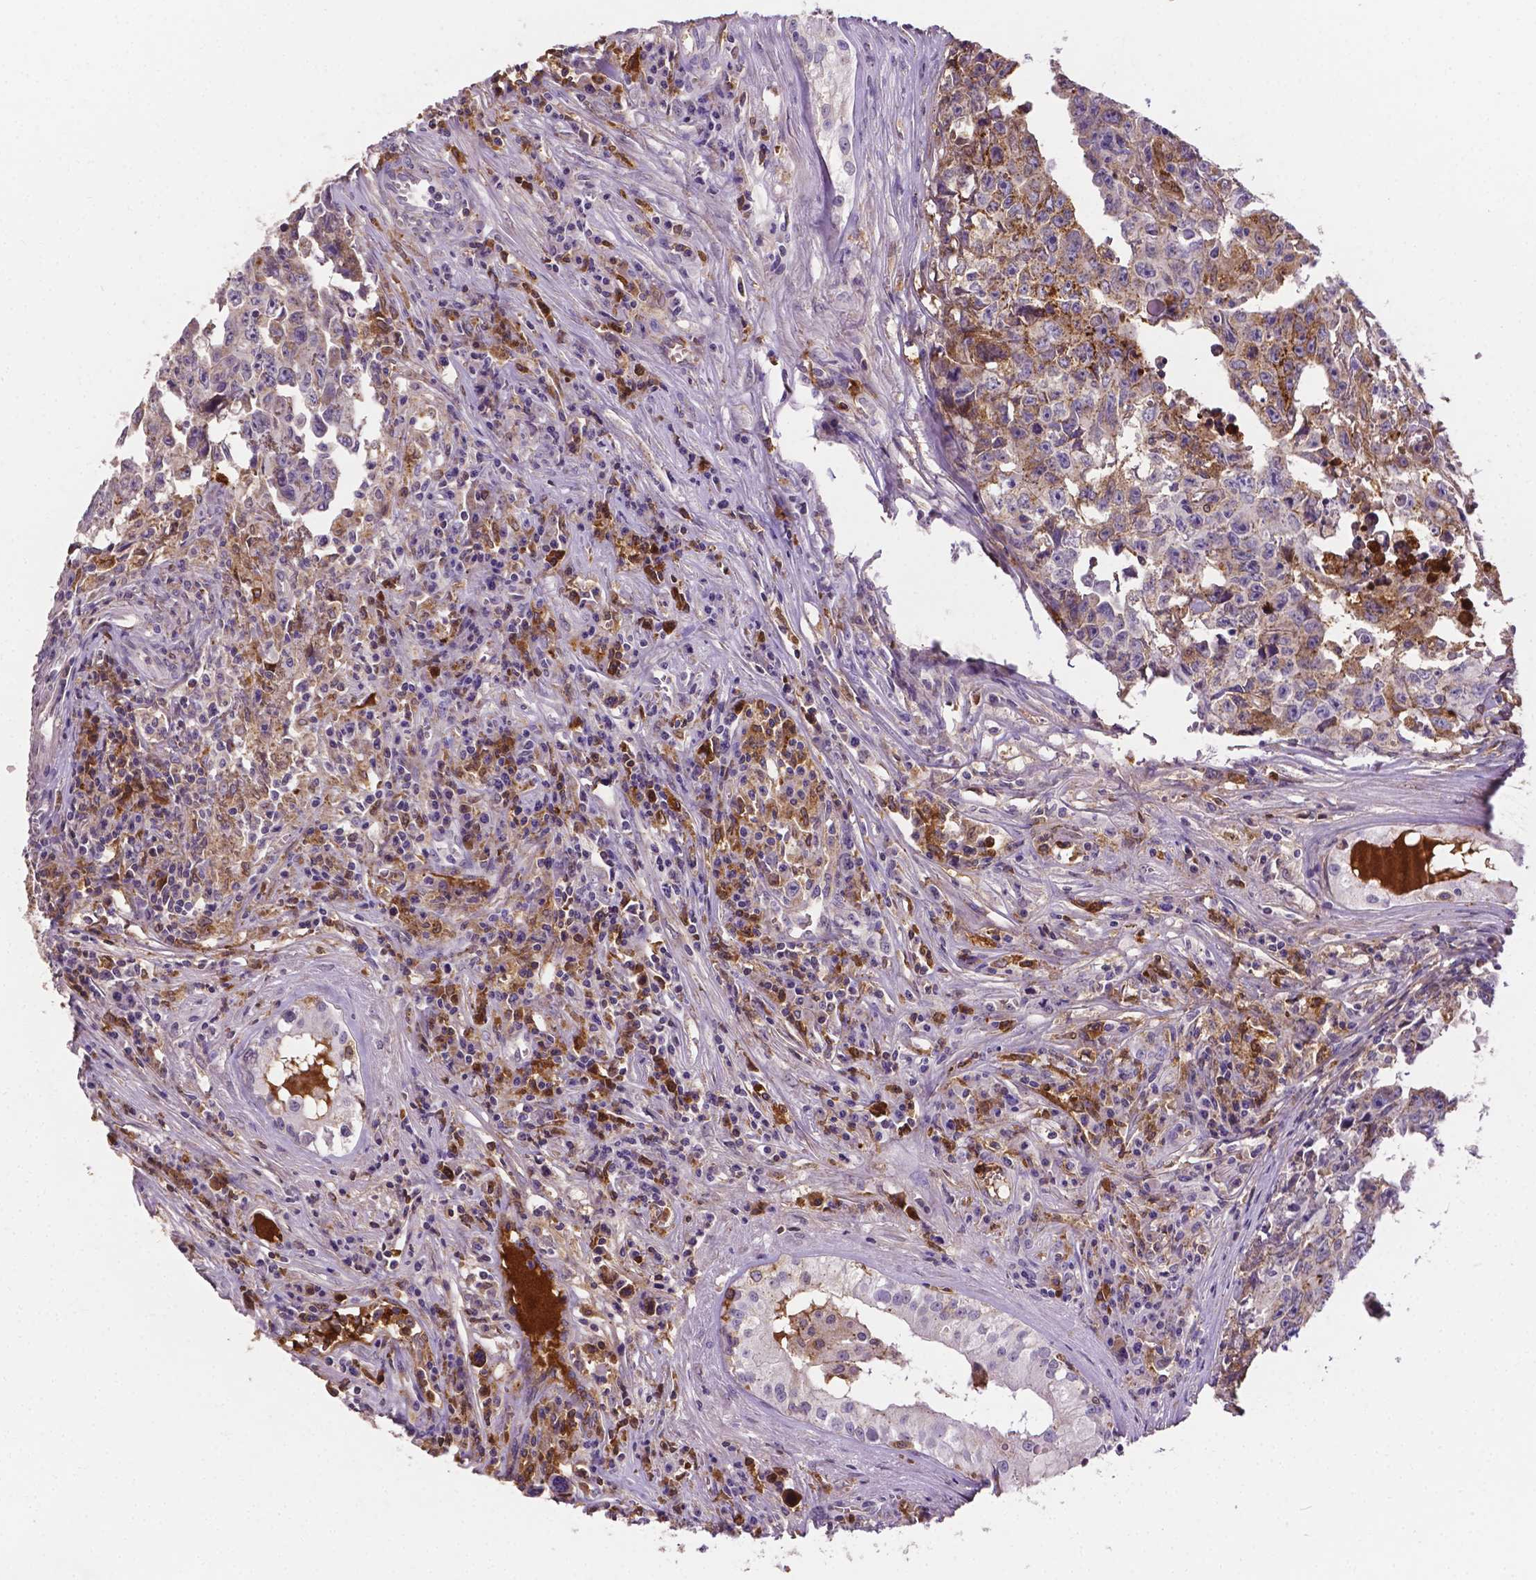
{"staining": {"intensity": "moderate", "quantity": "25%-75%", "location": "cytoplasmic/membranous"}, "tissue": "testis cancer", "cell_type": "Tumor cells", "image_type": "cancer", "snomed": [{"axis": "morphology", "description": "Carcinoma, Embryonal, NOS"}, {"axis": "topography", "description": "Testis"}], "caption": "Testis cancer stained with a protein marker displays moderate staining in tumor cells.", "gene": "APOE", "patient": {"sex": "male", "age": 22}}